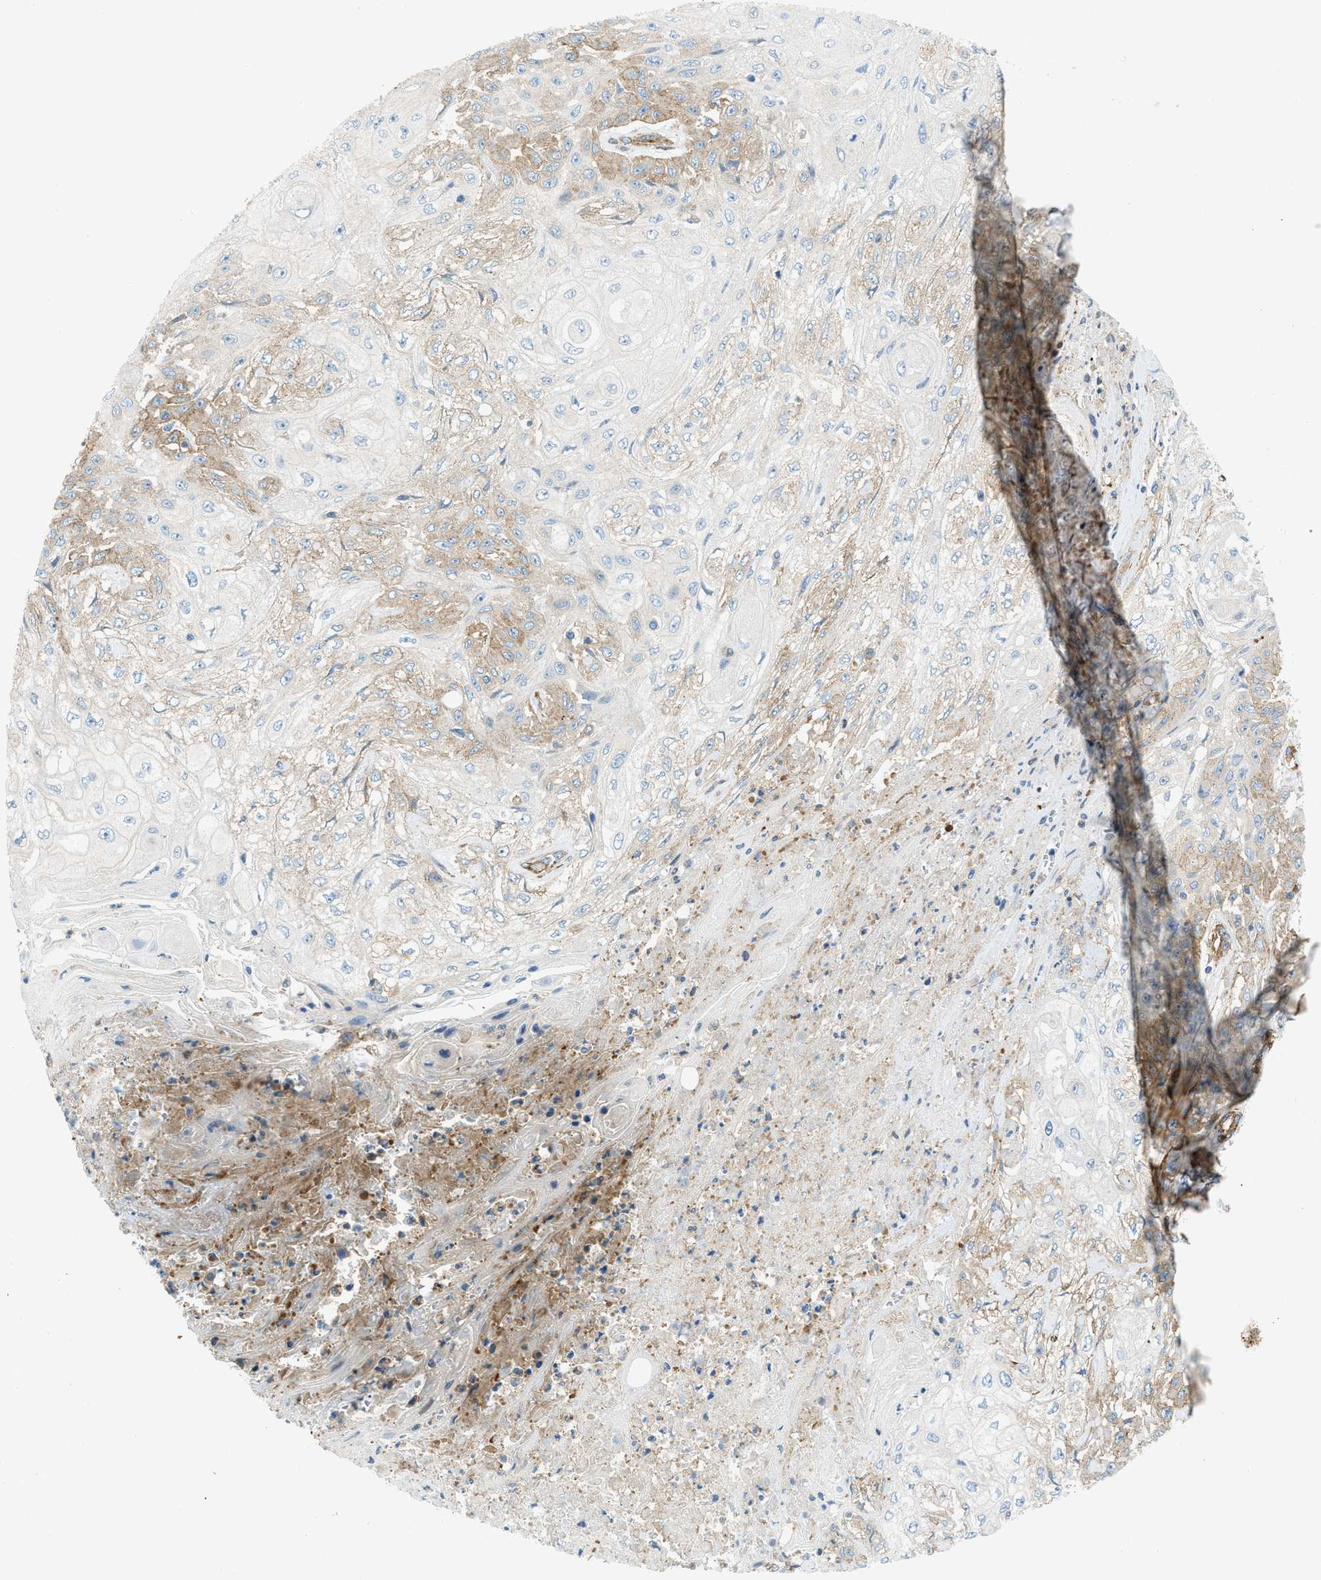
{"staining": {"intensity": "moderate", "quantity": "<25%", "location": "cytoplasmic/membranous"}, "tissue": "skin cancer", "cell_type": "Tumor cells", "image_type": "cancer", "snomed": [{"axis": "morphology", "description": "Squamous cell carcinoma, NOS"}, {"axis": "morphology", "description": "Squamous cell carcinoma, metastatic, NOS"}, {"axis": "topography", "description": "Skin"}, {"axis": "topography", "description": "Lymph node"}], "caption": "DAB (3,3'-diaminobenzidine) immunohistochemical staining of human skin cancer demonstrates moderate cytoplasmic/membranous protein expression in about <25% of tumor cells. (Stains: DAB in brown, nuclei in blue, Microscopy: brightfield microscopy at high magnification).", "gene": "HIP1", "patient": {"sex": "male", "age": 75}}